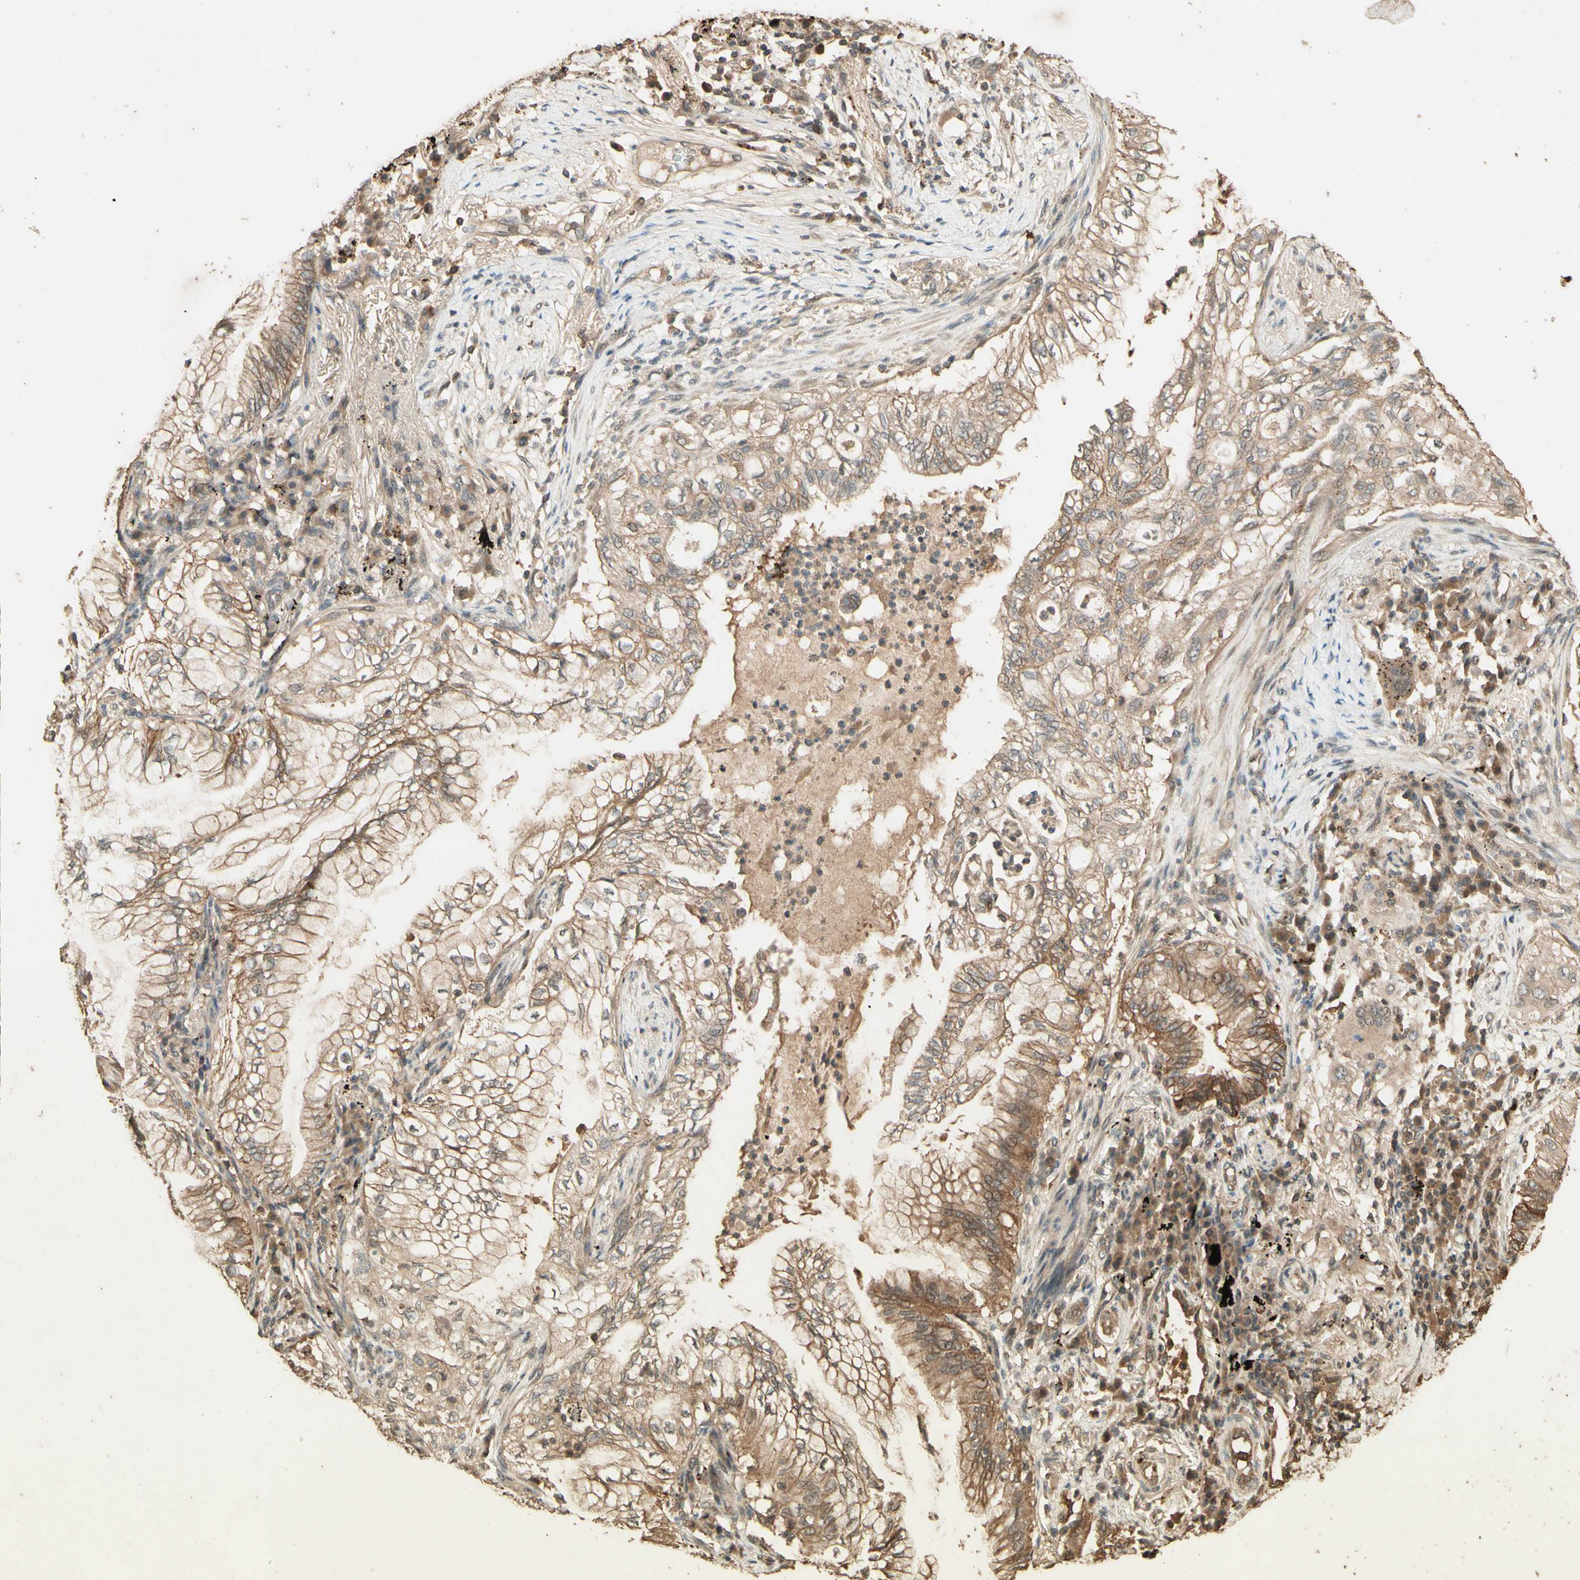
{"staining": {"intensity": "moderate", "quantity": ">75%", "location": "cytoplasmic/membranous"}, "tissue": "lung cancer", "cell_type": "Tumor cells", "image_type": "cancer", "snomed": [{"axis": "morphology", "description": "Normal tissue, NOS"}, {"axis": "morphology", "description": "Adenocarcinoma, NOS"}, {"axis": "topography", "description": "Bronchus"}, {"axis": "topography", "description": "Lung"}], "caption": "This photomicrograph demonstrates immunohistochemistry staining of human lung cancer, with medium moderate cytoplasmic/membranous positivity in approximately >75% of tumor cells.", "gene": "SMAD9", "patient": {"sex": "female", "age": 70}}